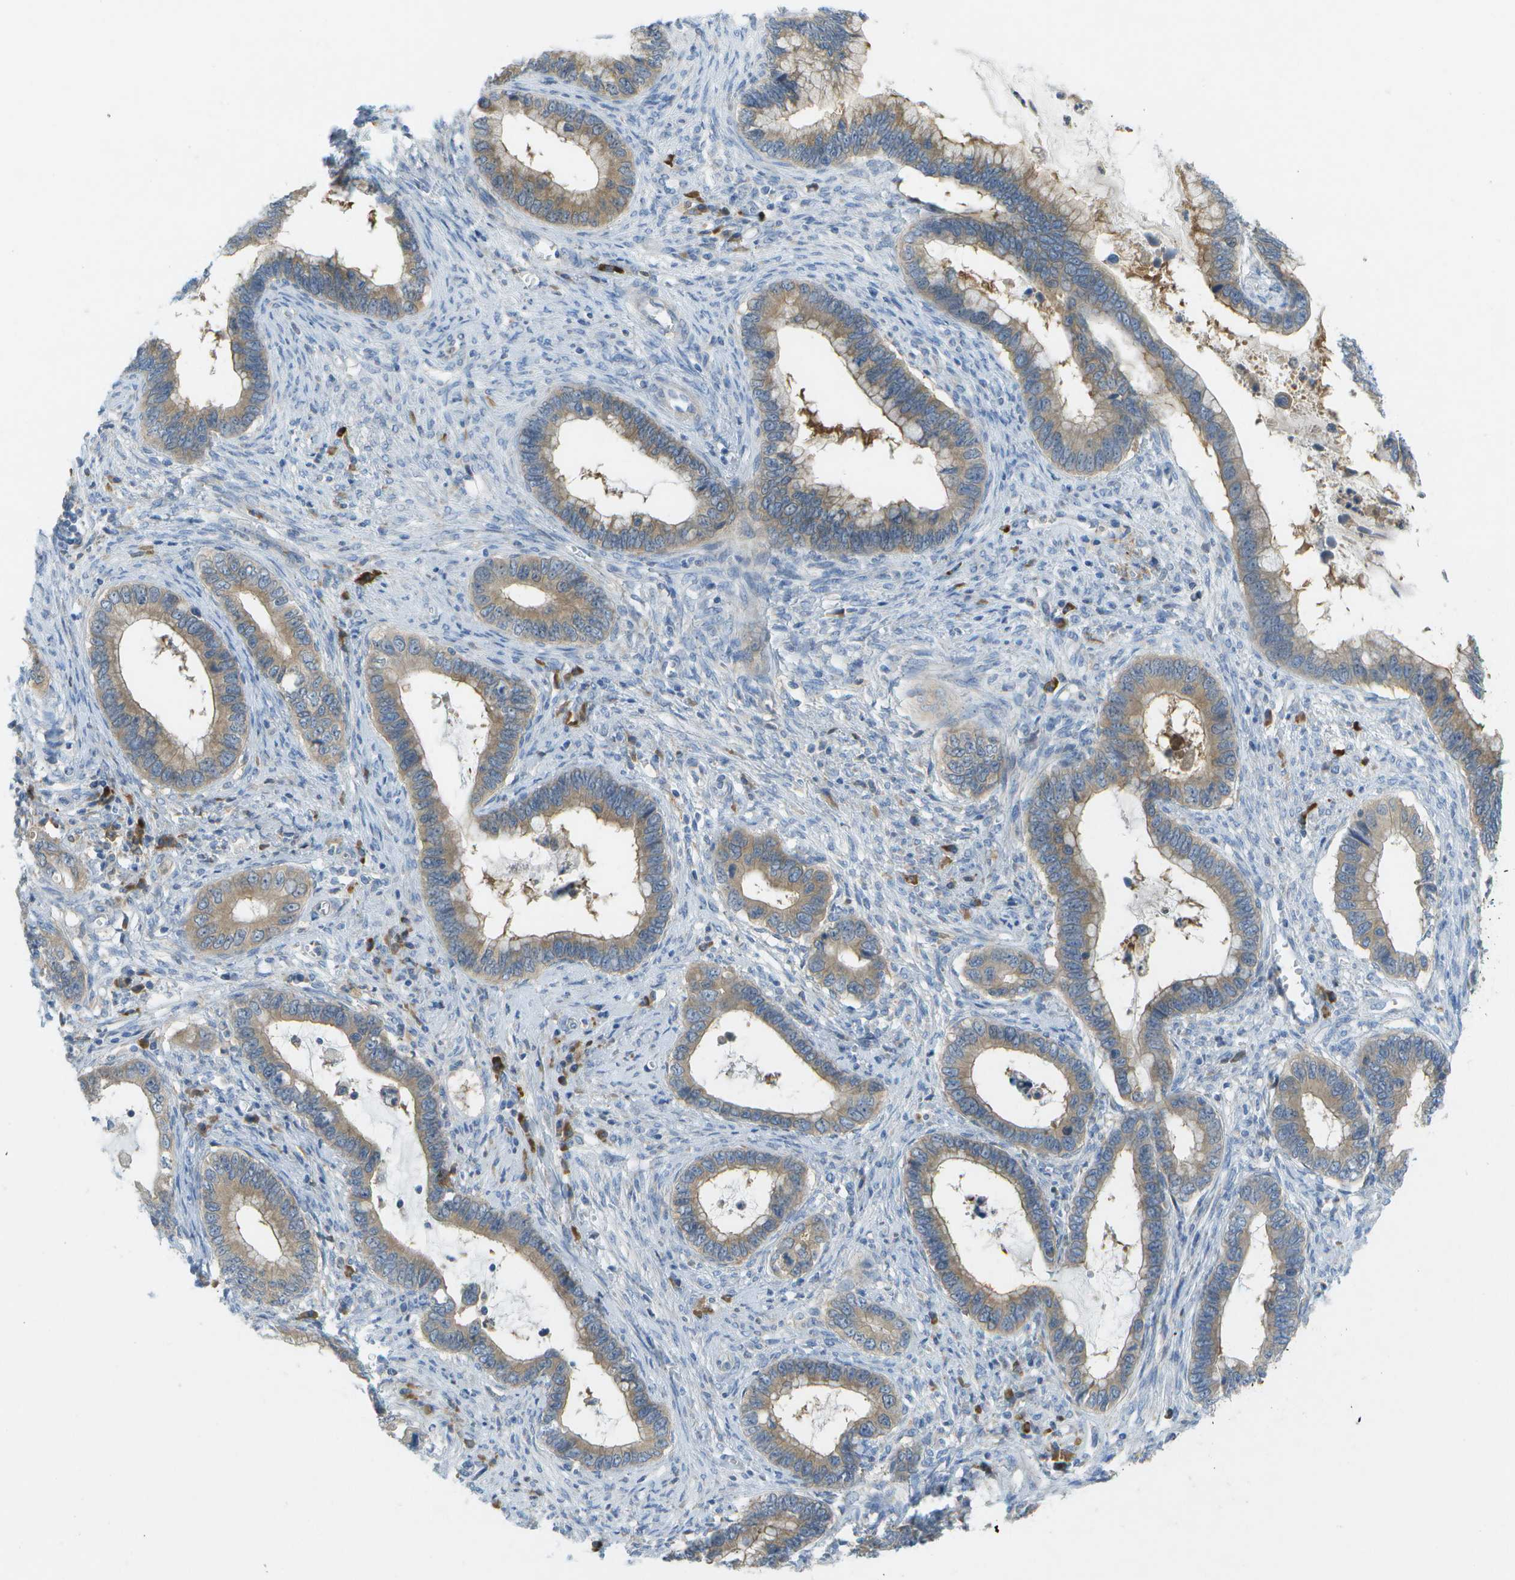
{"staining": {"intensity": "weak", "quantity": ">75%", "location": "cytoplasmic/membranous"}, "tissue": "cervical cancer", "cell_type": "Tumor cells", "image_type": "cancer", "snomed": [{"axis": "morphology", "description": "Adenocarcinoma, NOS"}, {"axis": "topography", "description": "Cervix"}], "caption": "This is an image of immunohistochemistry (IHC) staining of cervical adenocarcinoma, which shows weak staining in the cytoplasmic/membranous of tumor cells.", "gene": "WNK2", "patient": {"sex": "female", "age": 44}}